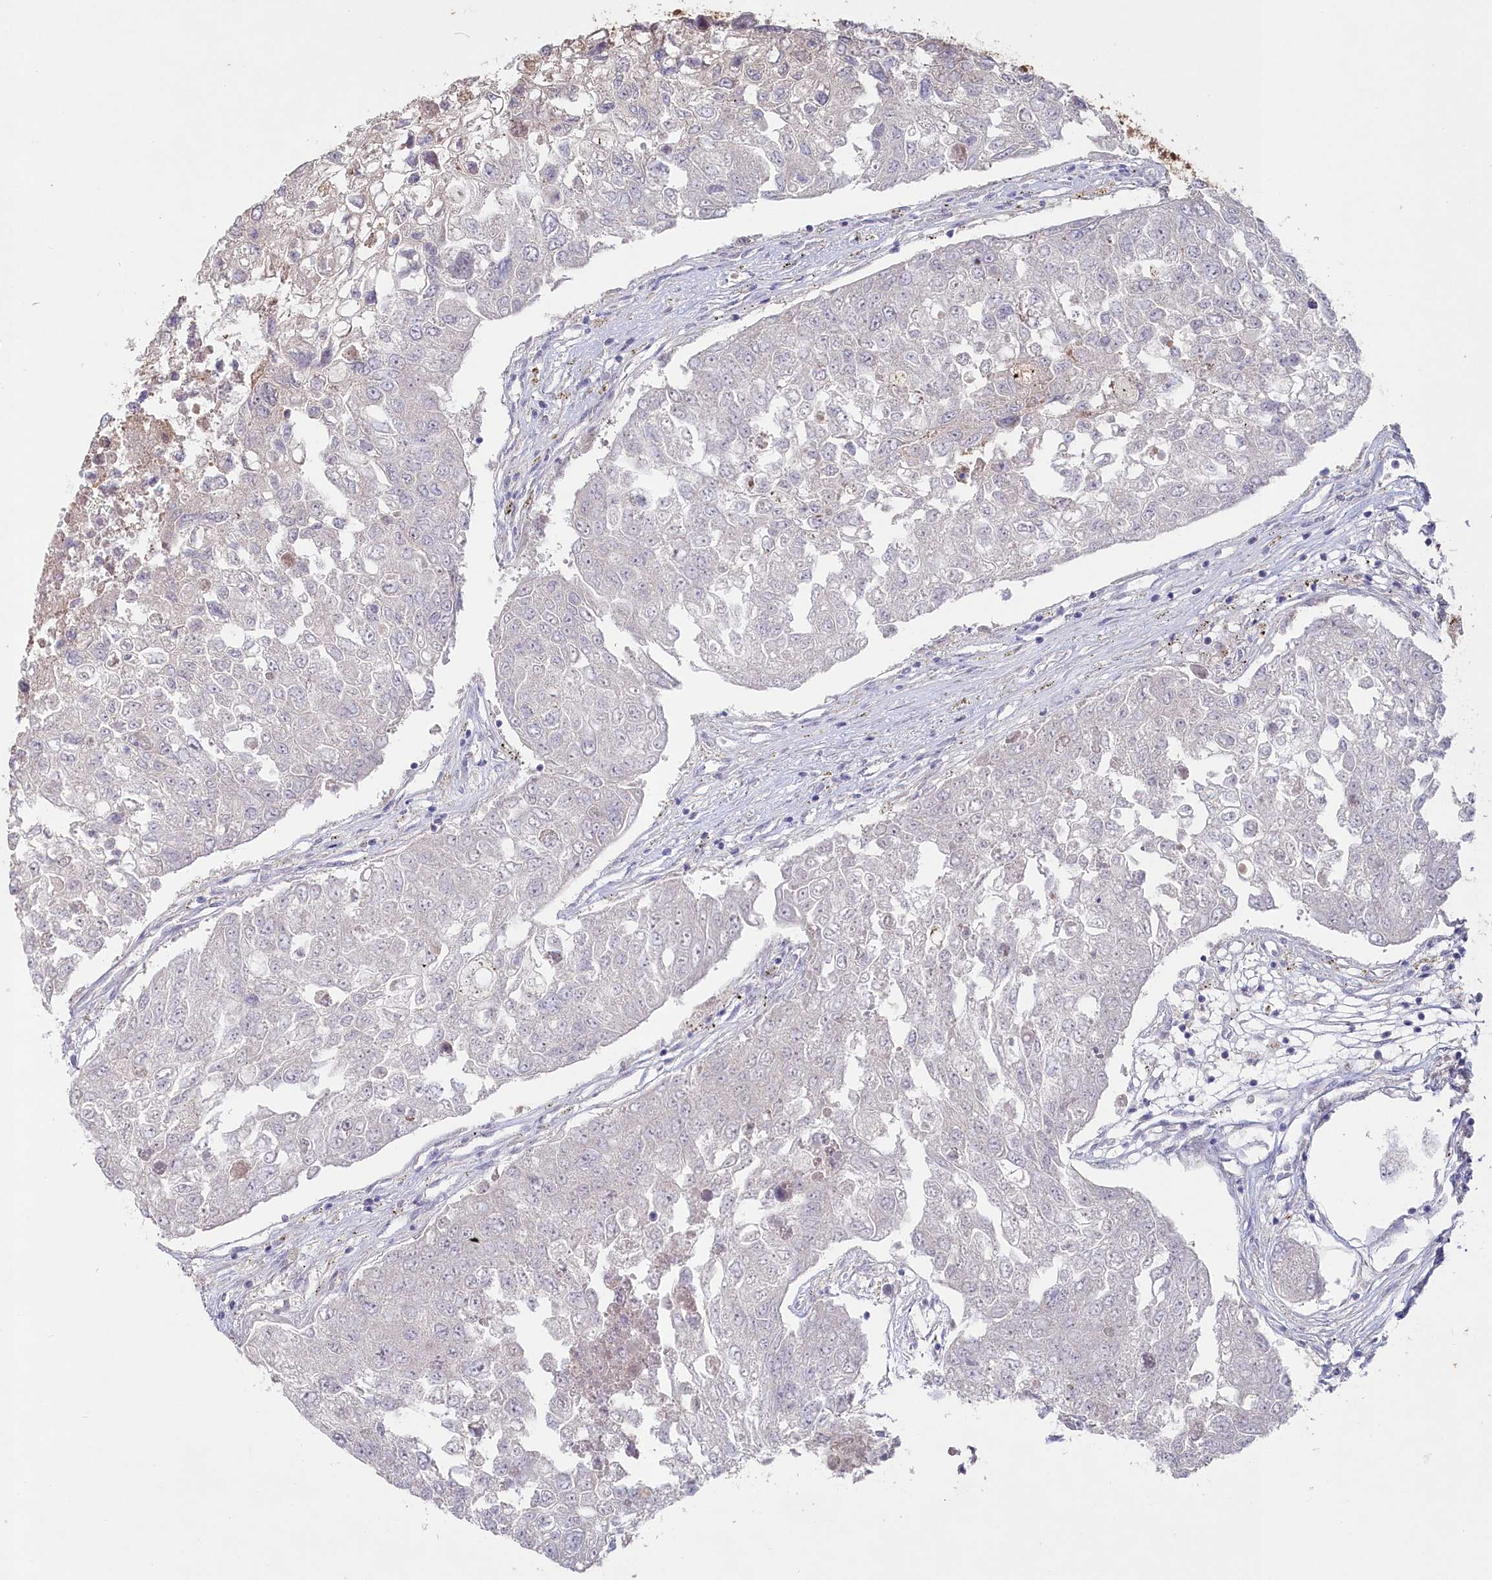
{"staining": {"intensity": "negative", "quantity": "none", "location": "none"}, "tissue": "urothelial cancer", "cell_type": "Tumor cells", "image_type": "cancer", "snomed": [{"axis": "morphology", "description": "Urothelial carcinoma, High grade"}, {"axis": "topography", "description": "Lymph node"}, {"axis": "topography", "description": "Urinary bladder"}], "caption": "High power microscopy photomicrograph of an IHC image of urothelial cancer, revealing no significant positivity in tumor cells. (DAB (3,3'-diaminobenzidine) immunohistochemistry with hematoxylin counter stain).", "gene": "AAMDC", "patient": {"sex": "male", "age": 51}}